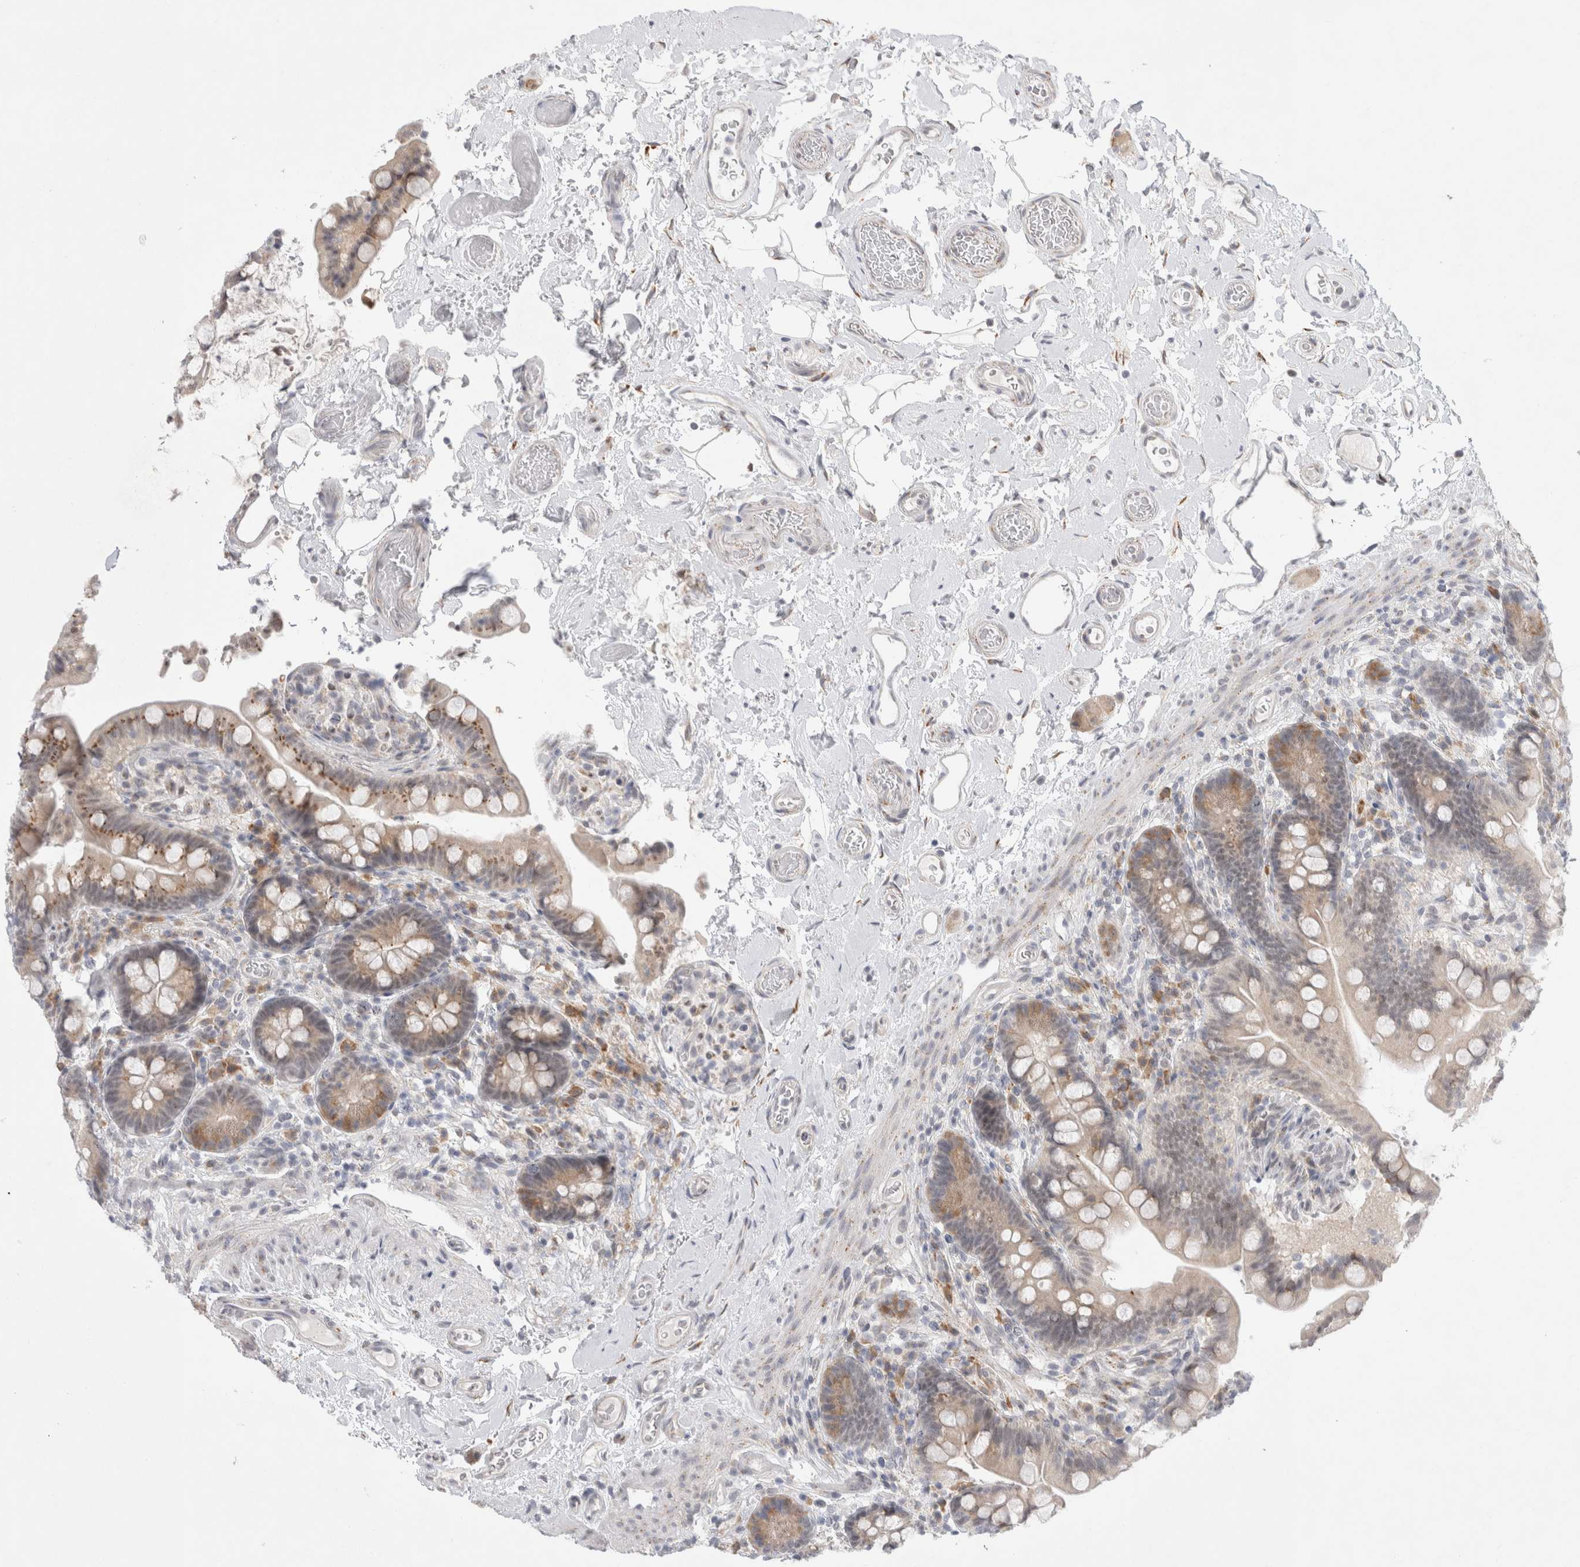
{"staining": {"intensity": "negative", "quantity": "none", "location": "none"}, "tissue": "colon", "cell_type": "Endothelial cells", "image_type": "normal", "snomed": [{"axis": "morphology", "description": "Normal tissue, NOS"}, {"axis": "topography", "description": "Smooth muscle"}, {"axis": "topography", "description": "Colon"}], "caption": "This is an IHC micrograph of benign human colon. There is no positivity in endothelial cells.", "gene": "TRMT1L", "patient": {"sex": "male", "age": 73}}